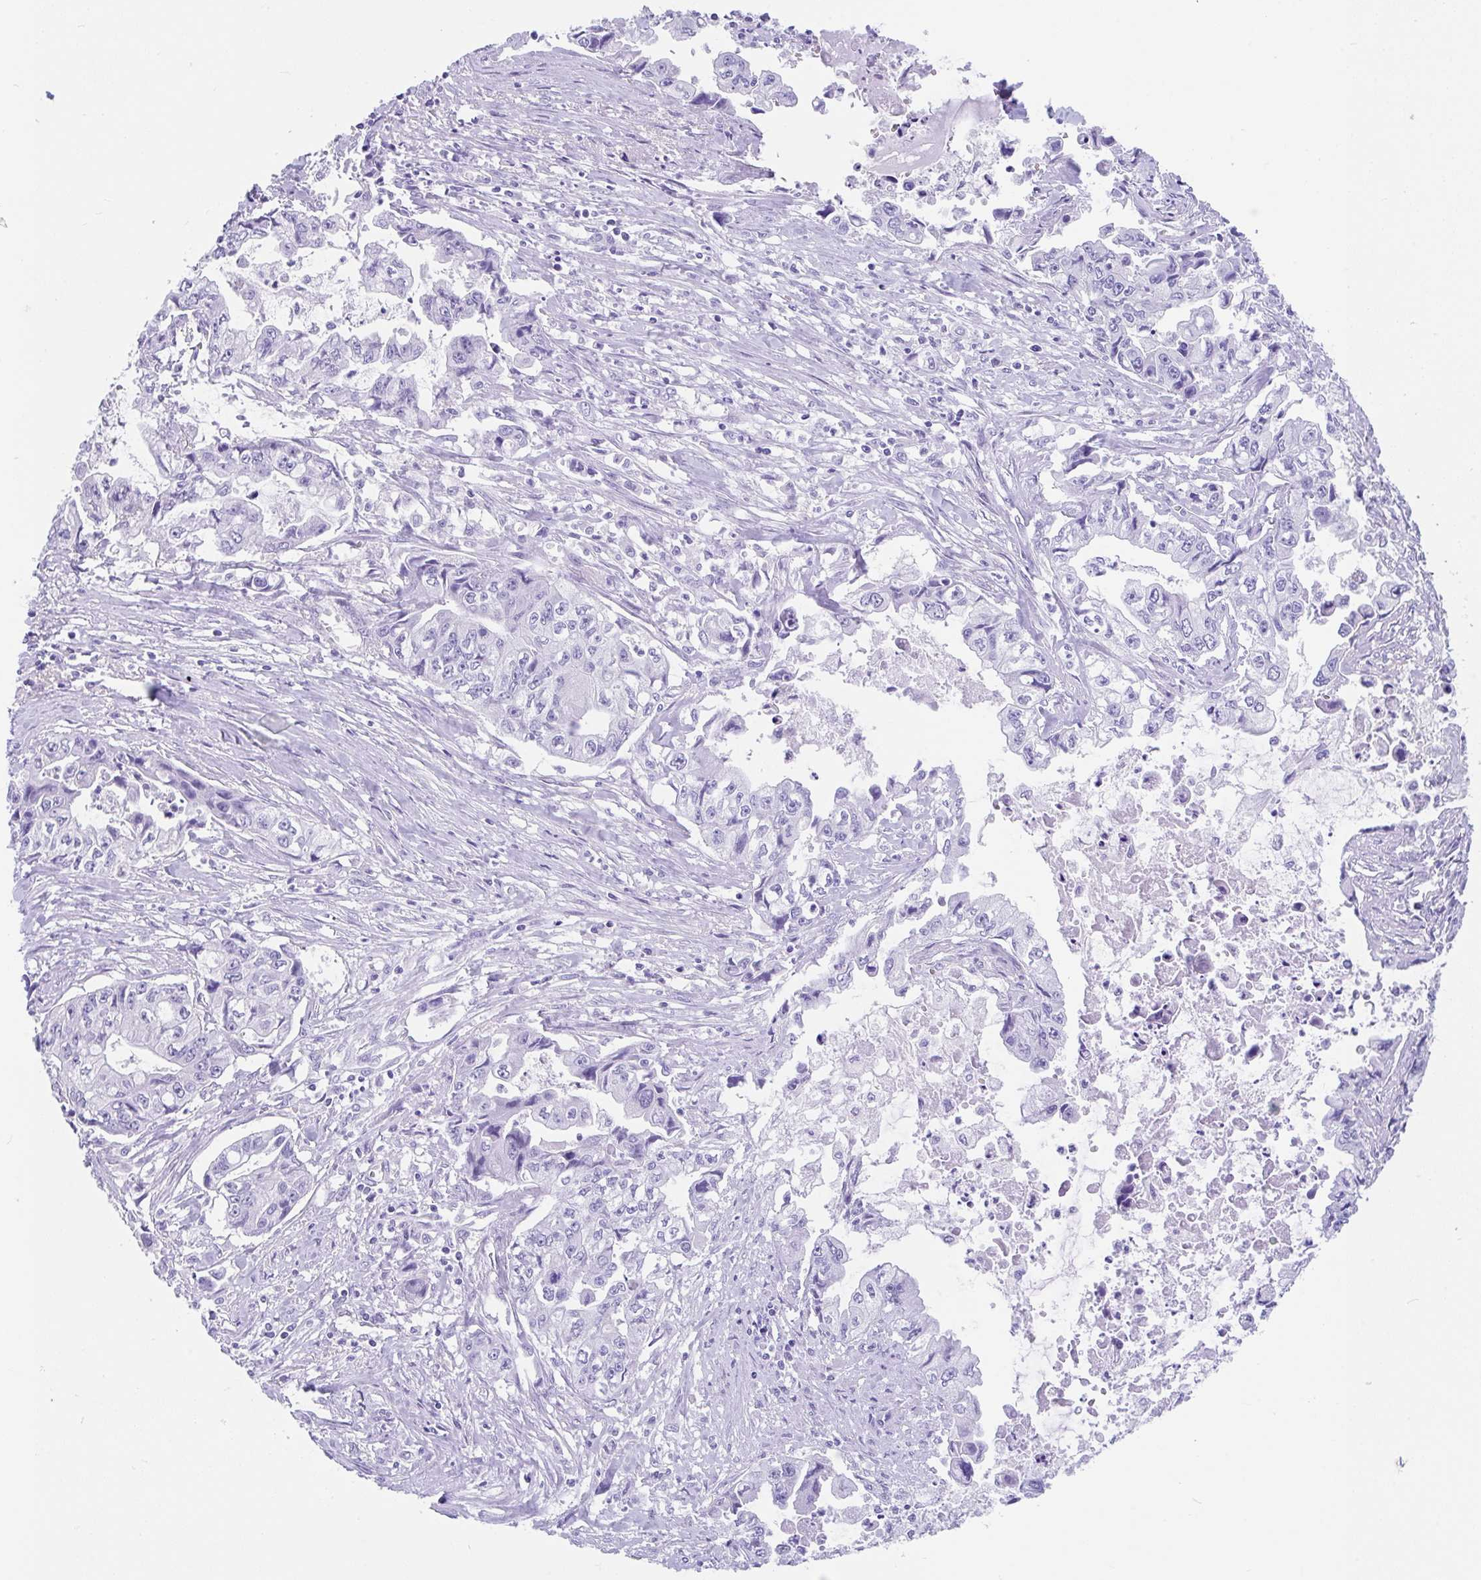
{"staining": {"intensity": "negative", "quantity": "none", "location": "none"}, "tissue": "pancreatic cancer", "cell_type": "Tumor cells", "image_type": "cancer", "snomed": [{"axis": "morphology", "description": "Adenocarcinoma, NOS"}, {"axis": "topography", "description": "Pancreas"}], "caption": "Immunohistochemistry photomicrograph of neoplastic tissue: pancreatic cancer (adenocarcinoma) stained with DAB (3,3'-diaminobenzidine) exhibits no significant protein expression in tumor cells.", "gene": "FAM107A", "patient": {"sex": "male", "age": 66}}